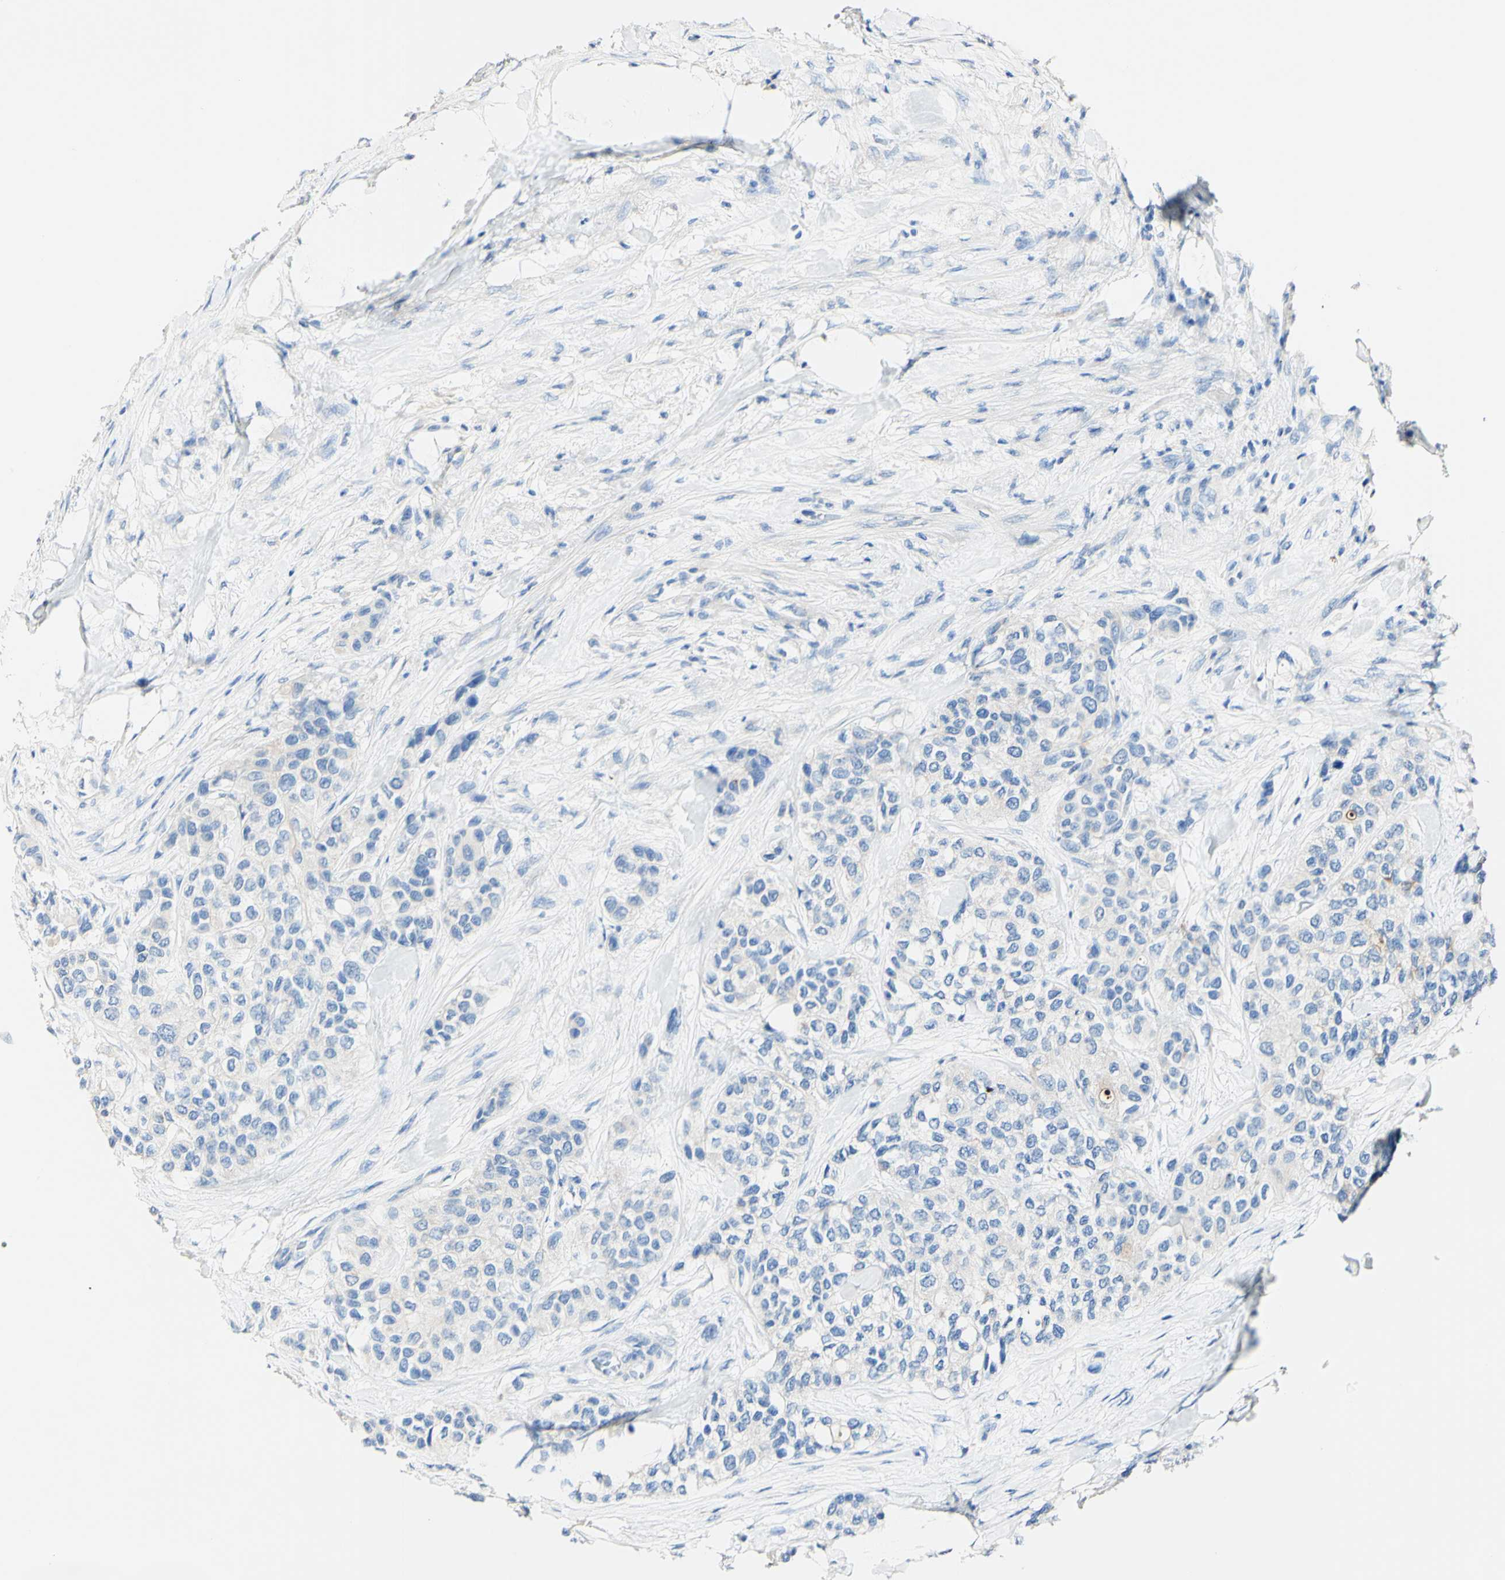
{"staining": {"intensity": "negative", "quantity": "none", "location": "none"}, "tissue": "urothelial cancer", "cell_type": "Tumor cells", "image_type": "cancer", "snomed": [{"axis": "morphology", "description": "Urothelial carcinoma, High grade"}, {"axis": "topography", "description": "Urinary bladder"}], "caption": "An IHC micrograph of high-grade urothelial carcinoma is shown. There is no staining in tumor cells of high-grade urothelial carcinoma. (DAB IHC, high magnification).", "gene": "PIGR", "patient": {"sex": "female", "age": 56}}